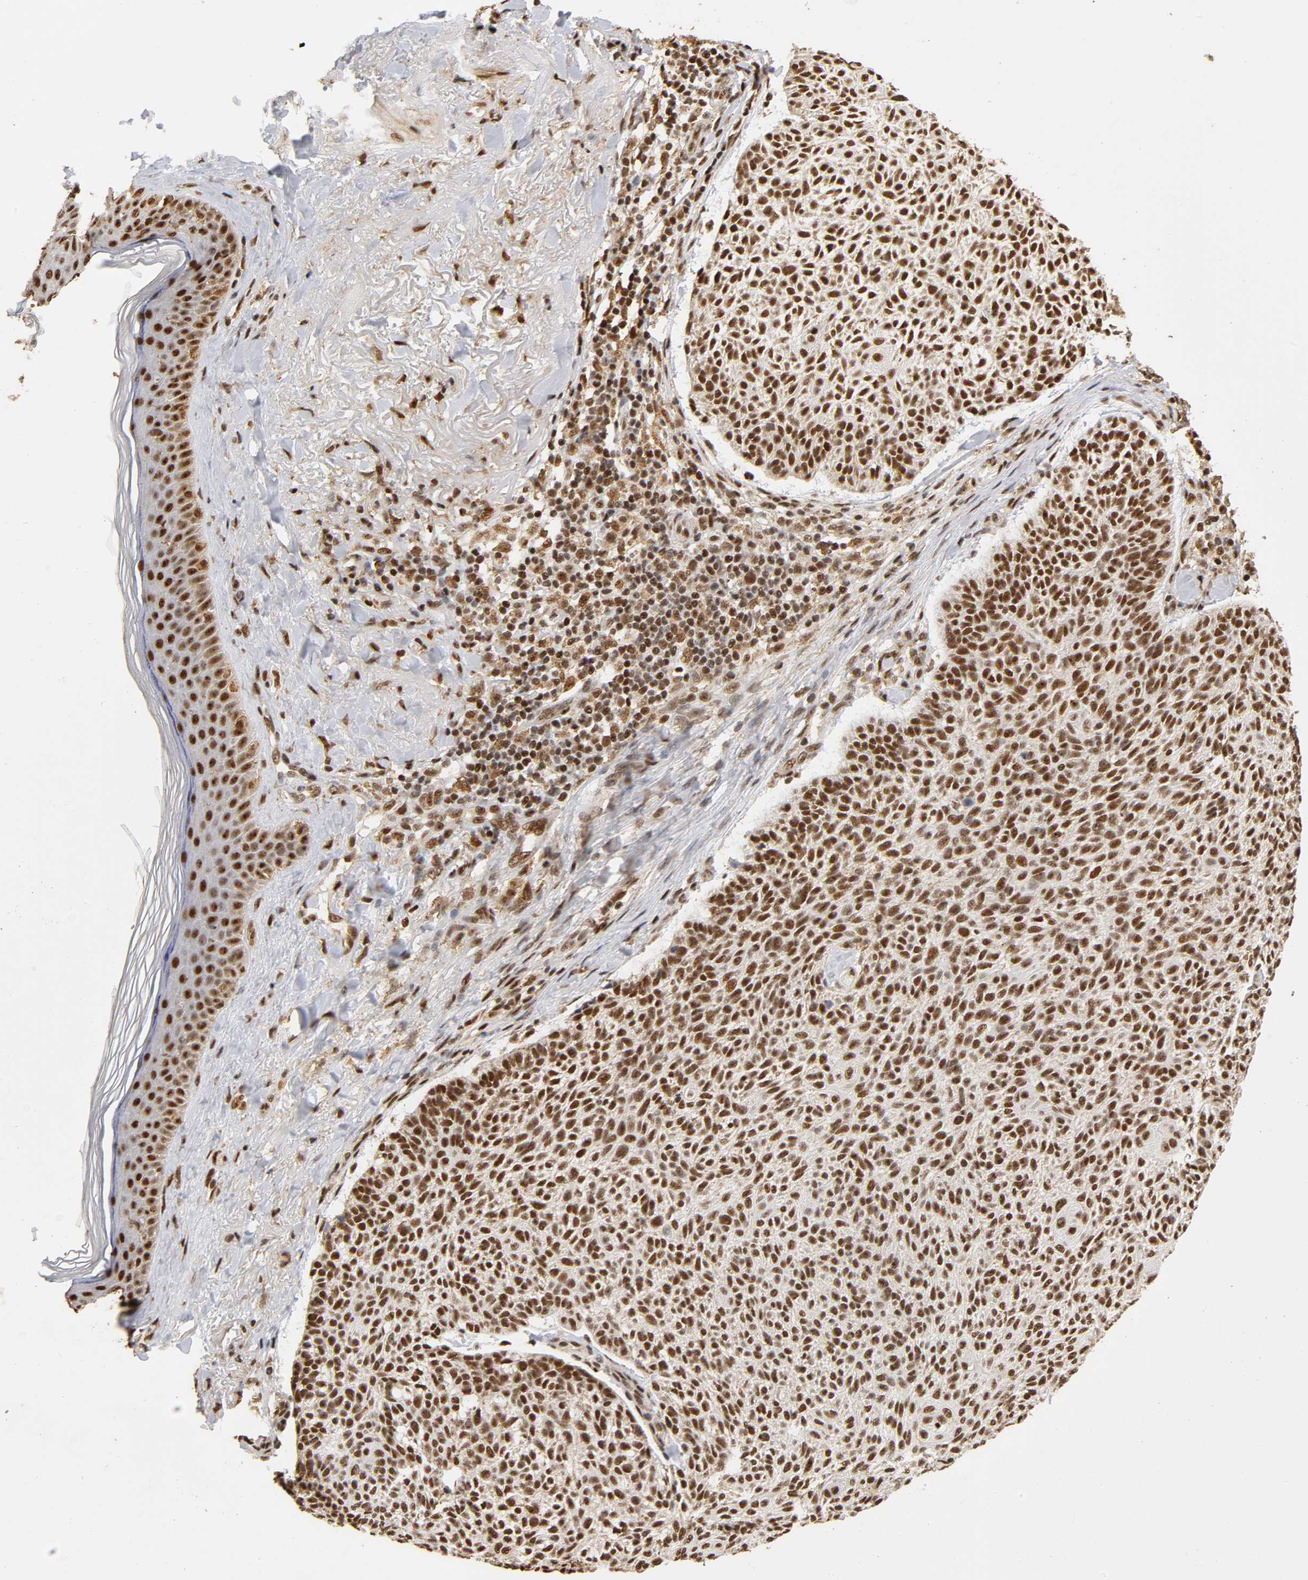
{"staining": {"intensity": "strong", "quantity": ">75%", "location": "nuclear"}, "tissue": "skin cancer", "cell_type": "Tumor cells", "image_type": "cancer", "snomed": [{"axis": "morphology", "description": "Normal tissue, NOS"}, {"axis": "morphology", "description": "Basal cell carcinoma"}, {"axis": "topography", "description": "Skin"}], "caption": "Immunohistochemical staining of skin basal cell carcinoma shows strong nuclear protein positivity in about >75% of tumor cells.", "gene": "RNF122", "patient": {"sex": "female", "age": 70}}